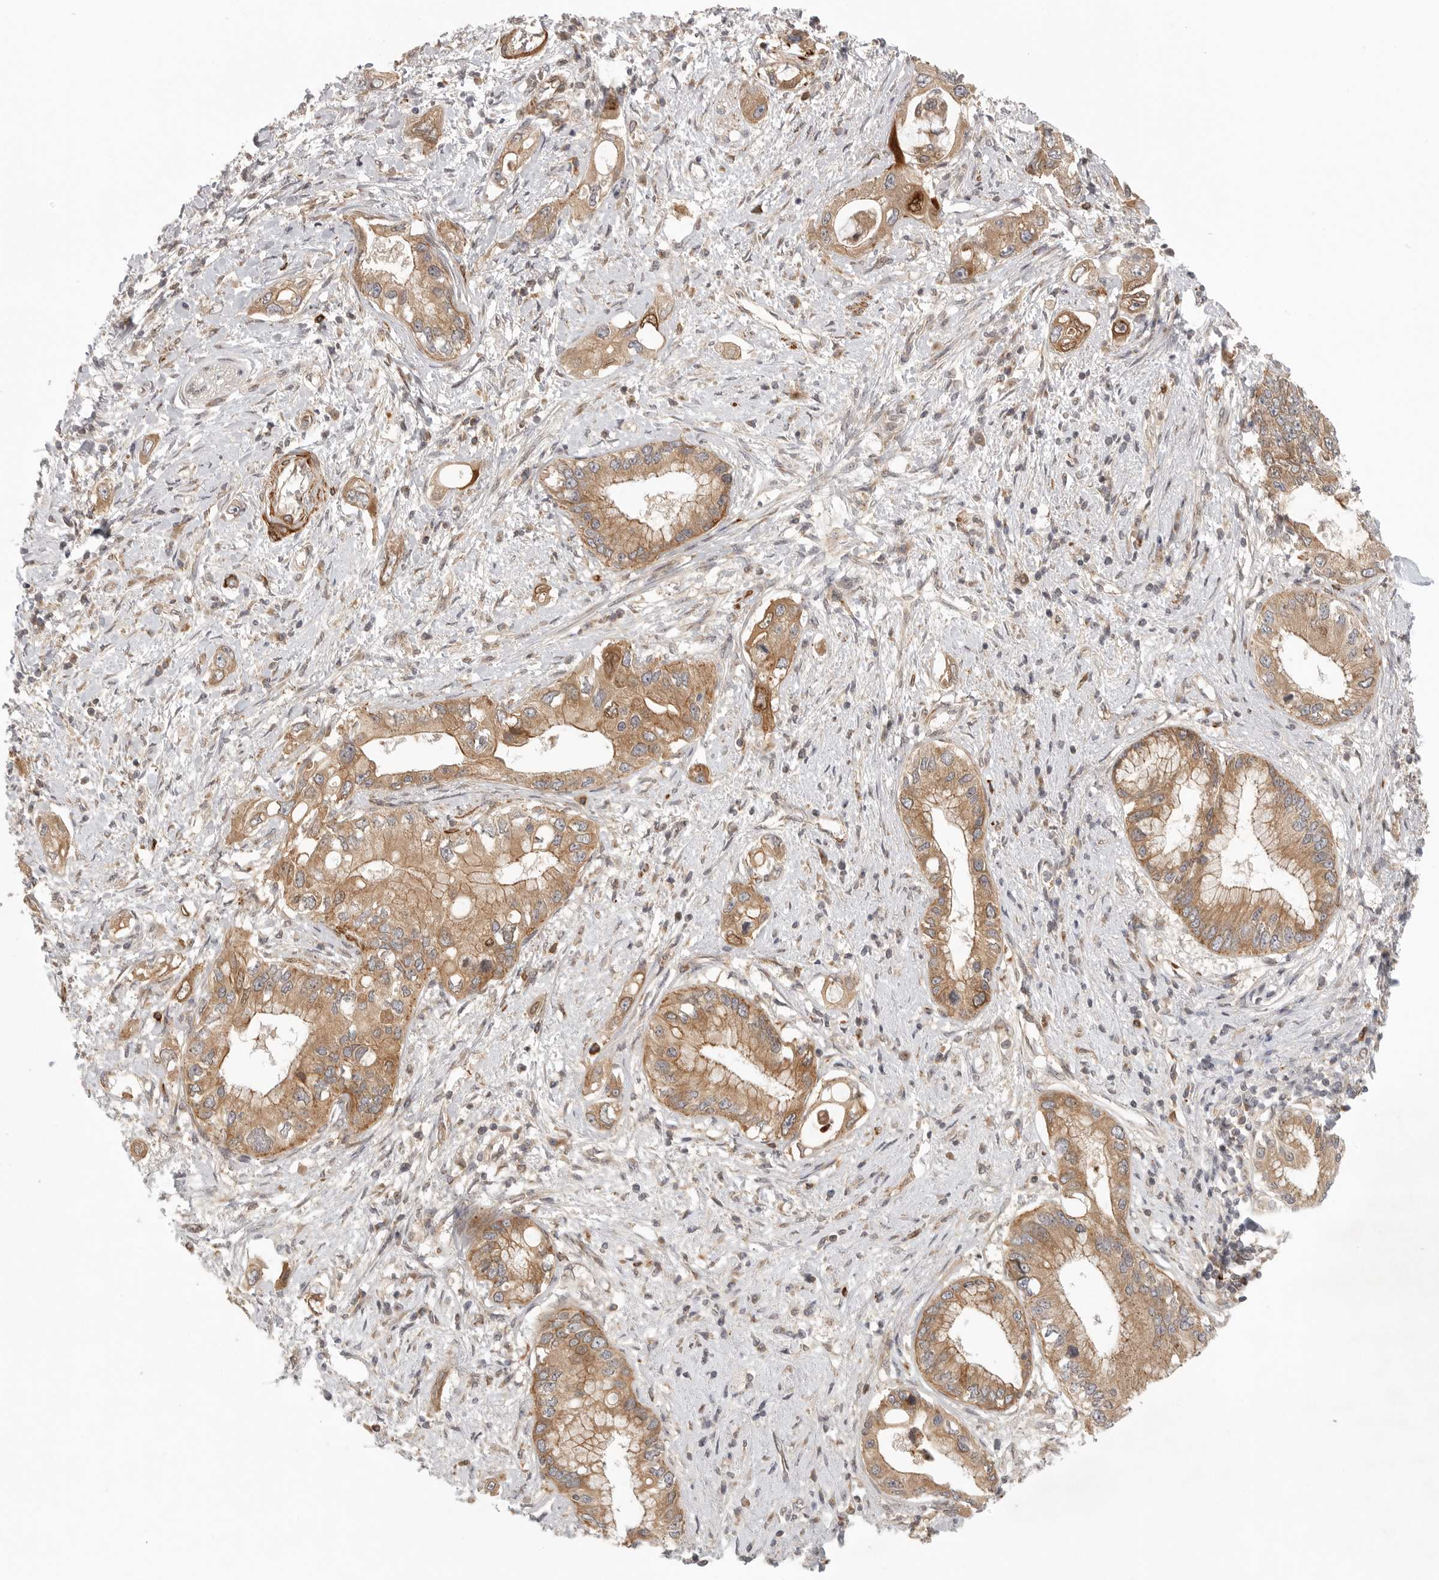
{"staining": {"intensity": "moderate", "quantity": ">75%", "location": "cytoplasmic/membranous"}, "tissue": "pancreatic cancer", "cell_type": "Tumor cells", "image_type": "cancer", "snomed": [{"axis": "morphology", "description": "Inflammation, NOS"}, {"axis": "morphology", "description": "Adenocarcinoma, NOS"}, {"axis": "topography", "description": "Pancreas"}], "caption": "Moderate cytoplasmic/membranous staining is present in approximately >75% of tumor cells in adenocarcinoma (pancreatic).", "gene": "CCPG1", "patient": {"sex": "female", "age": 56}}